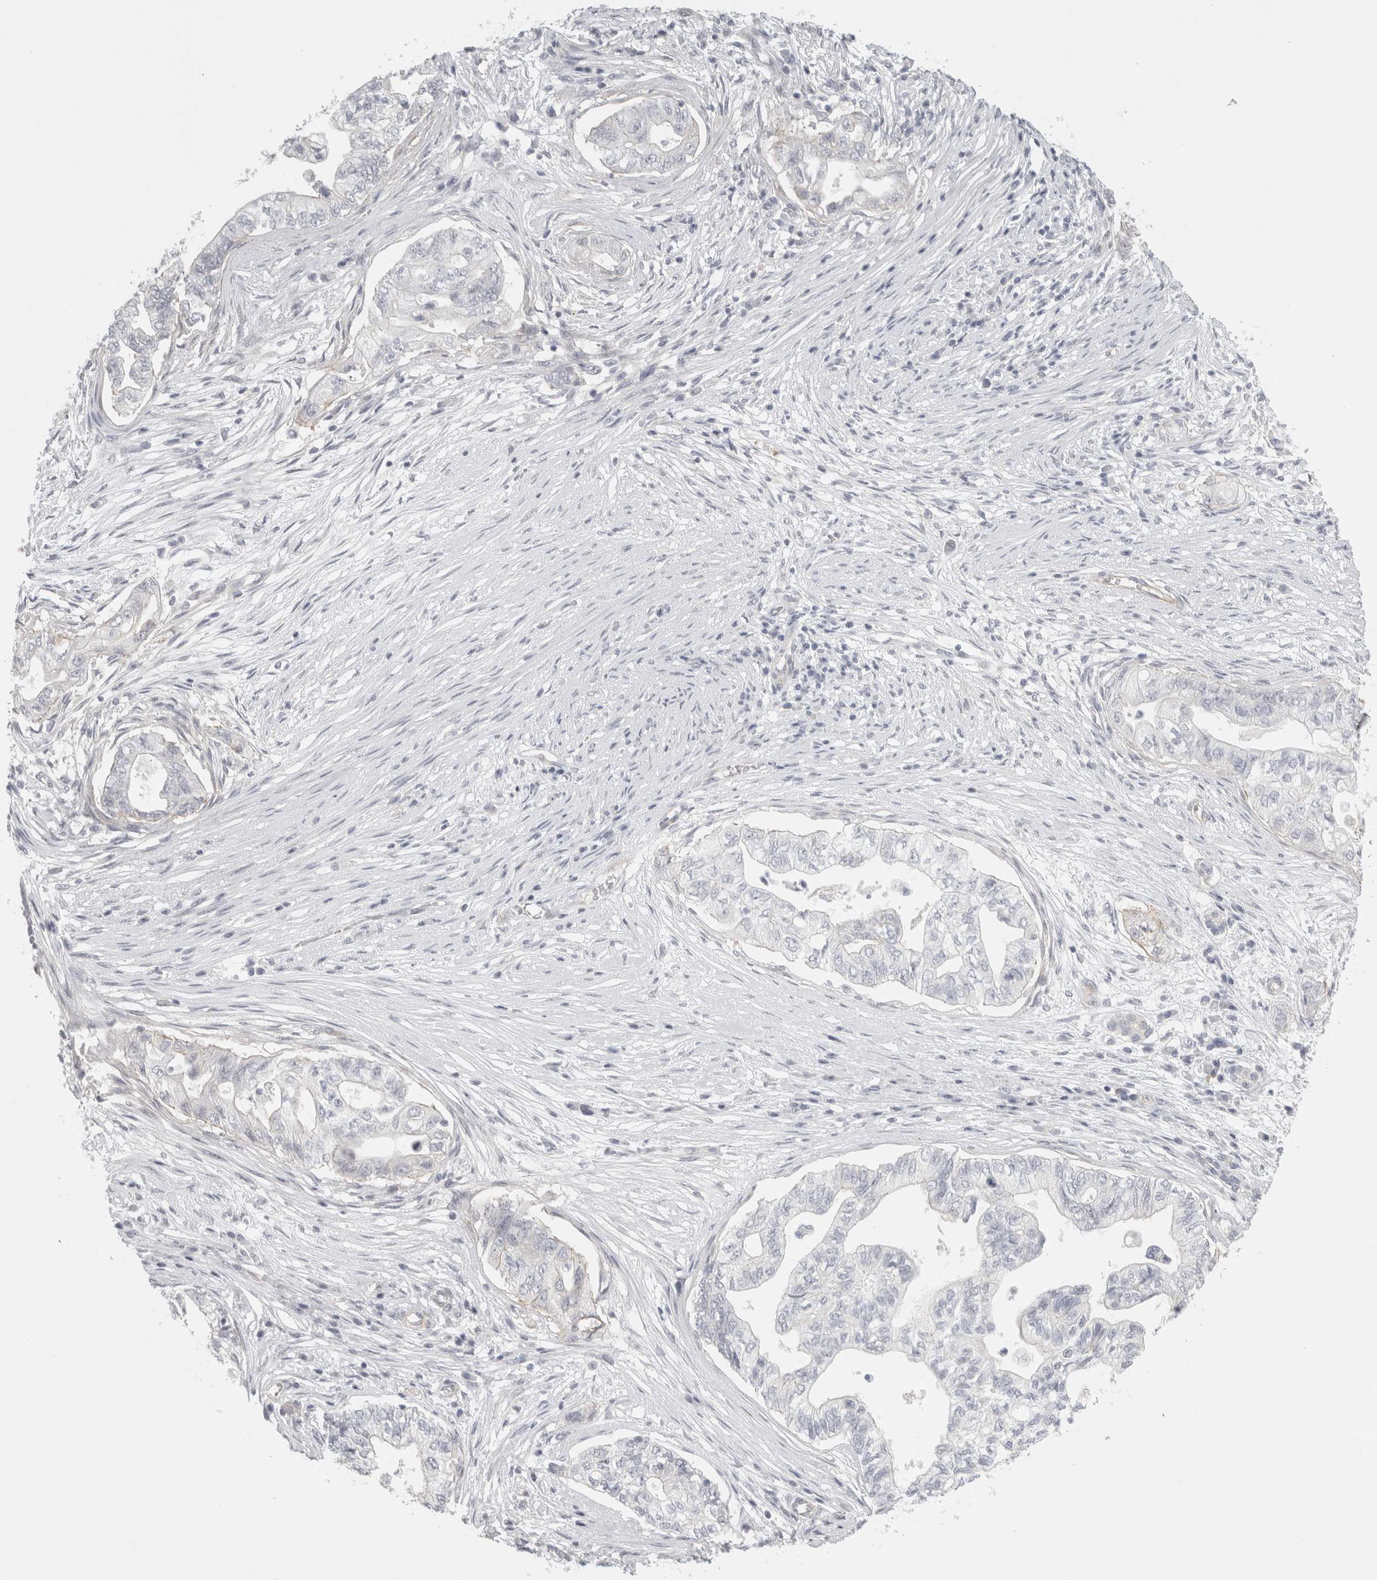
{"staining": {"intensity": "negative", "quantity": "none", "location": "none"}, "tissue": "pancreatic cancer", "cell_type": "Tumor cells", "image_type": "cancer", "snomed": [{"axis": "morphology", "description": "Adenocarcinoma, NOS"}, {"axis": "topography", "description": "Pancreas"}], "caption": "Immunohistochemical staining of human pancreatic cancer (adenocarcinoma) displays no significant expression in tumor cells. Brightfield microscopy of immunohistochemistry (IHC) stained with DAB (3,3'-diaminobenzidine) (brown) and hematoxylin (blue), captured at high magnification.", "gene": "FBLIM1", "patient": {"sex": "male", "age": 72}}